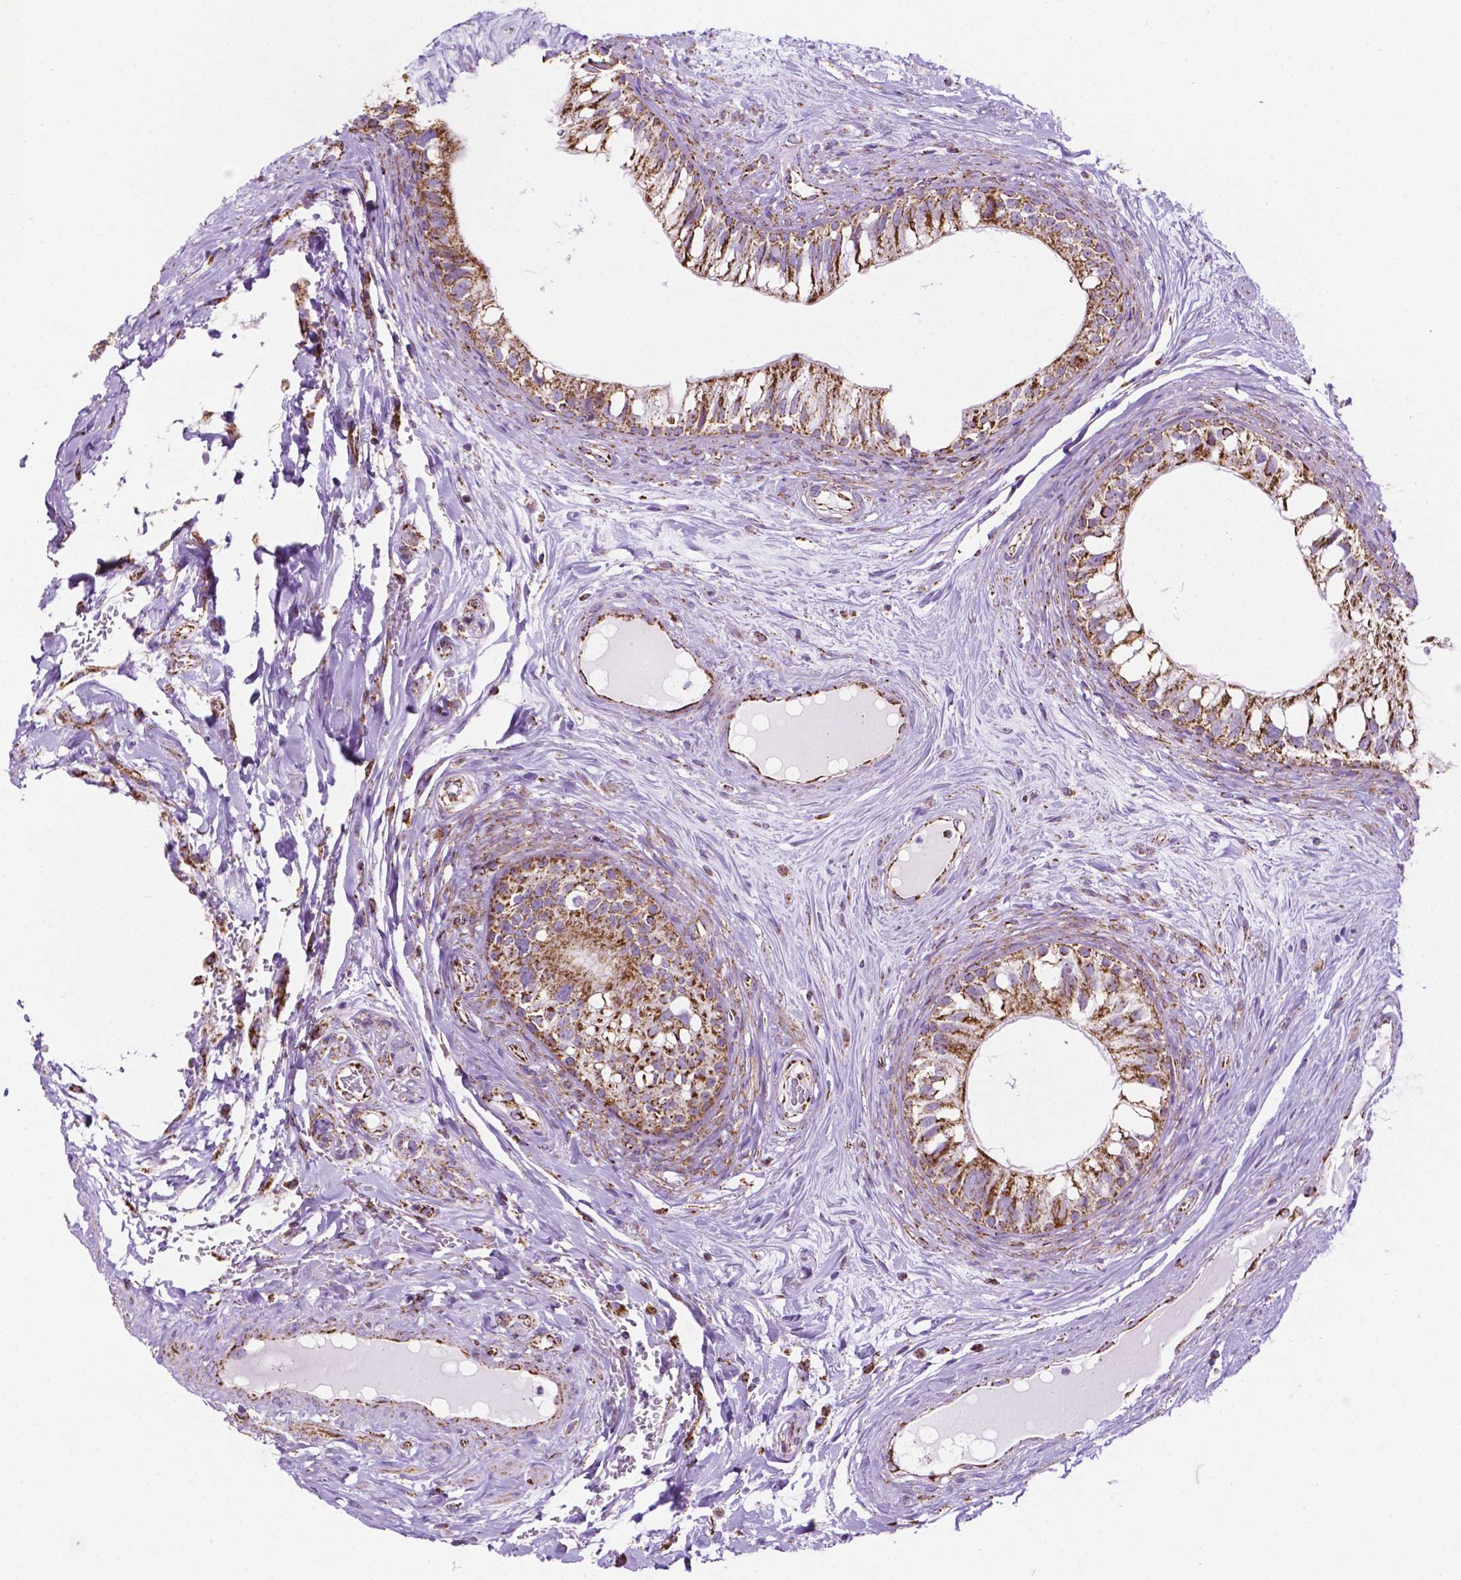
{"staining": {"intensity": "strong", "quantity": ">75%", "location": "cytoplasmic/membranous"}, "tissue": "epididymis", "cell_type": "Glandular cells", "image_type": "normal", "snomed": [{"axis": "morphology", "description": "Normal tissue, NOS"}, {"axis": "topography", "description": "Epididymis"}], "caption": "This histopathology image reveals immunohistochemistry (IHC) staining of normal epididymis, with high strong cytoplasmic/membranous positivity in about >75% of glandular cells.", "gene": "RMDN3", "patient": {"sex": "male", "age": 59}}